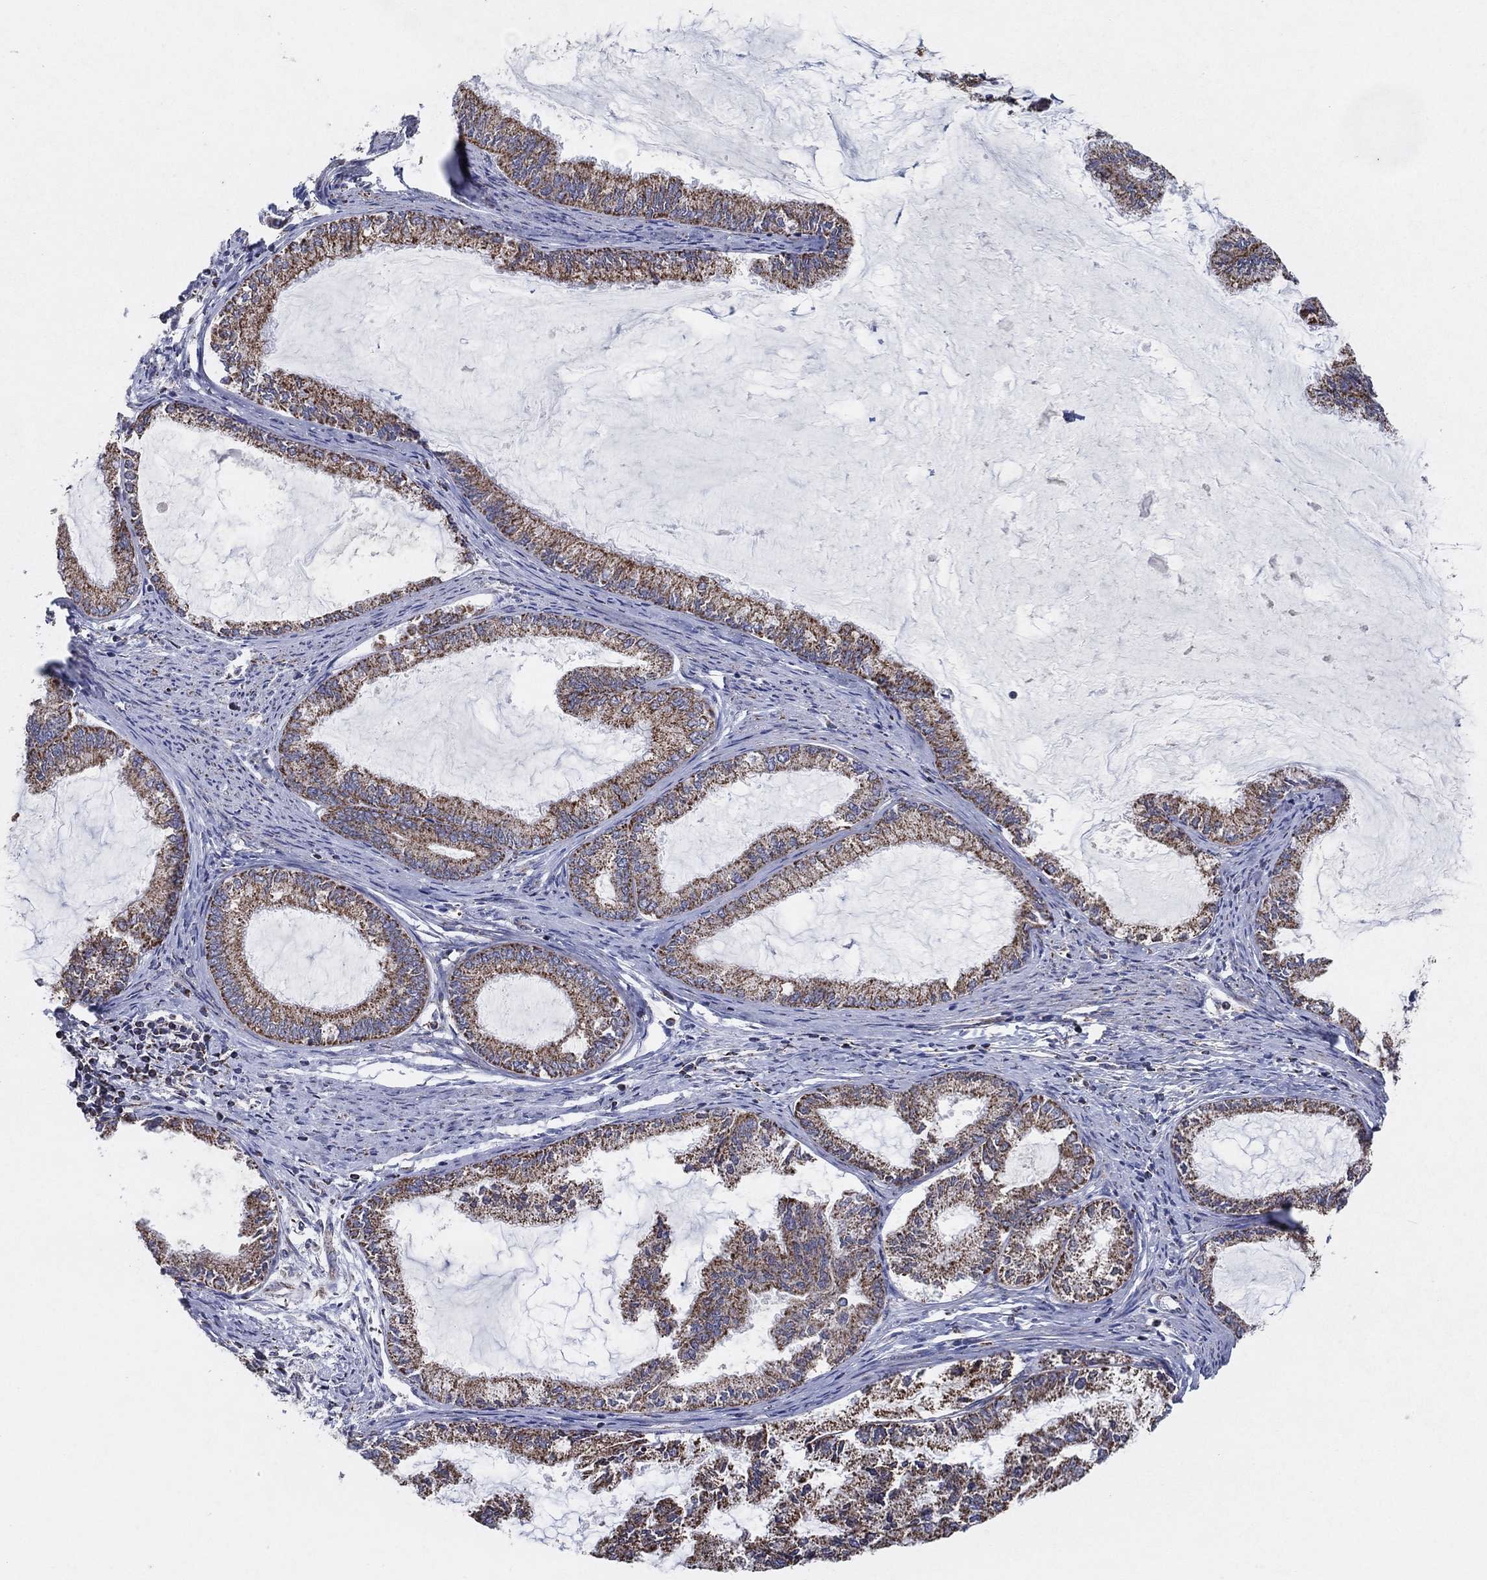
{"staining": {"intensity": "moderate", "quantity": ">75%", "location": "cytoplasmic/membranous"}, "tissue": "endometrial cancer", "cell_type": "Tumor cells", "image_type": "cancer", "snomed": [{"axis": "morphology", "description": "Adenocarcinoma, NOS"}, {"axis": "topography", "description": "Endometrium"}], "caption": "Endometrial cancer stained for a protein exhibits moderate cytoplasmic/membranous positivity in tumor cells. (brown staining indicates protein expression, while blue staining denotes nuclei).", "gene": "C9orf85", "patient": {"sex": "female", "age": 86}}